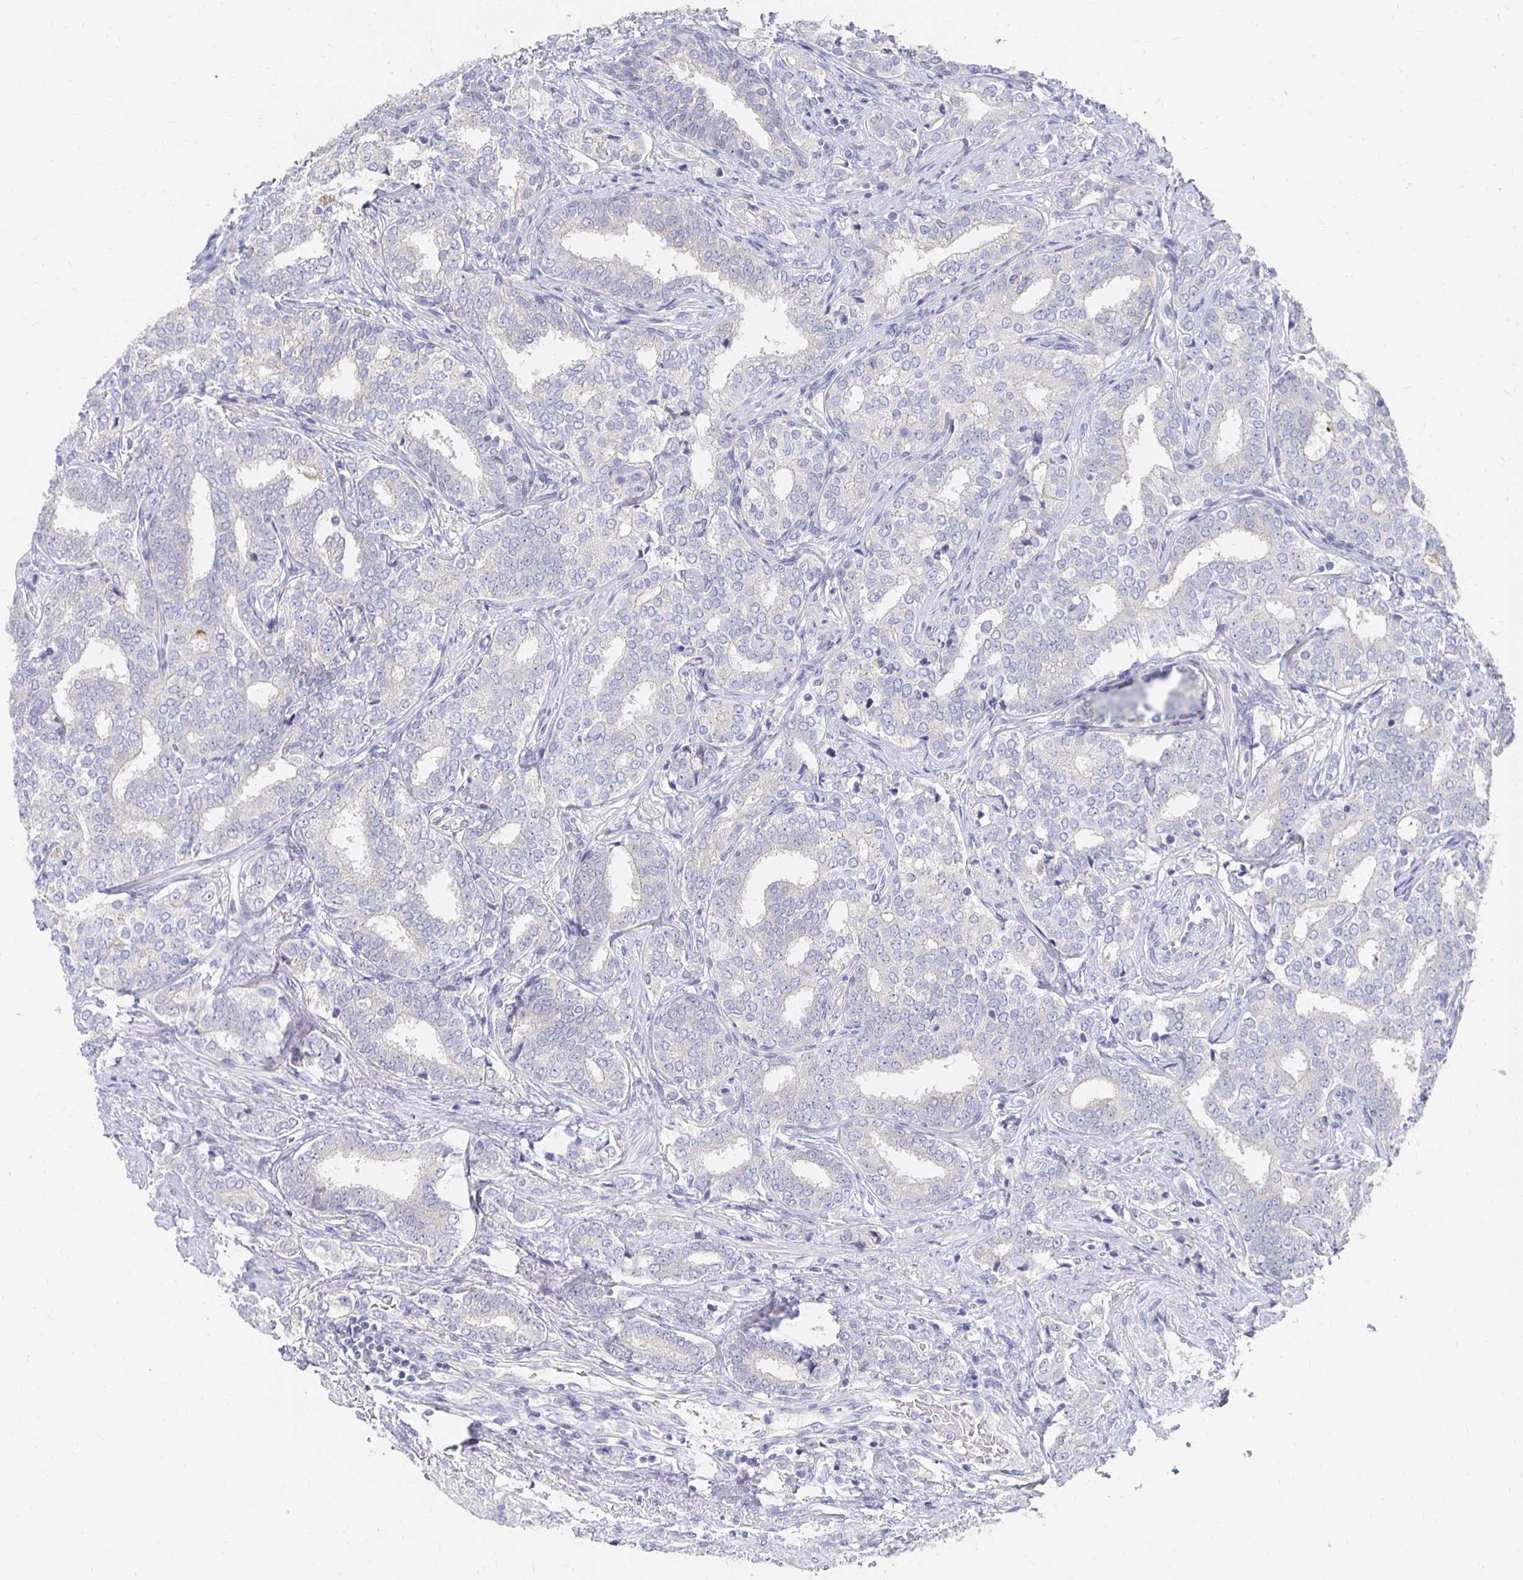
{"staining": {"intensity": "negative", "quantity": "none", "location": "none"}, "tissue": "prostate cancer", "cell_type": "Tumor cells", "image_type": "cancer", "snomed": [{"axis": "morphology", "description": "Adenocarcinoma, High grade"}, {"axis": "topography", "description": "Prostate"}], "caption": "Immunohistochemistry image of neoplastic tissue: adenocarcinoma (high-grade) (prostate) stained with DAB (3,3'-diaminobenzidine) demonstrates no significant protein expression in tumor cells.", "gene": "FKRP", "patient": {"sex": "male", "age": 72}}